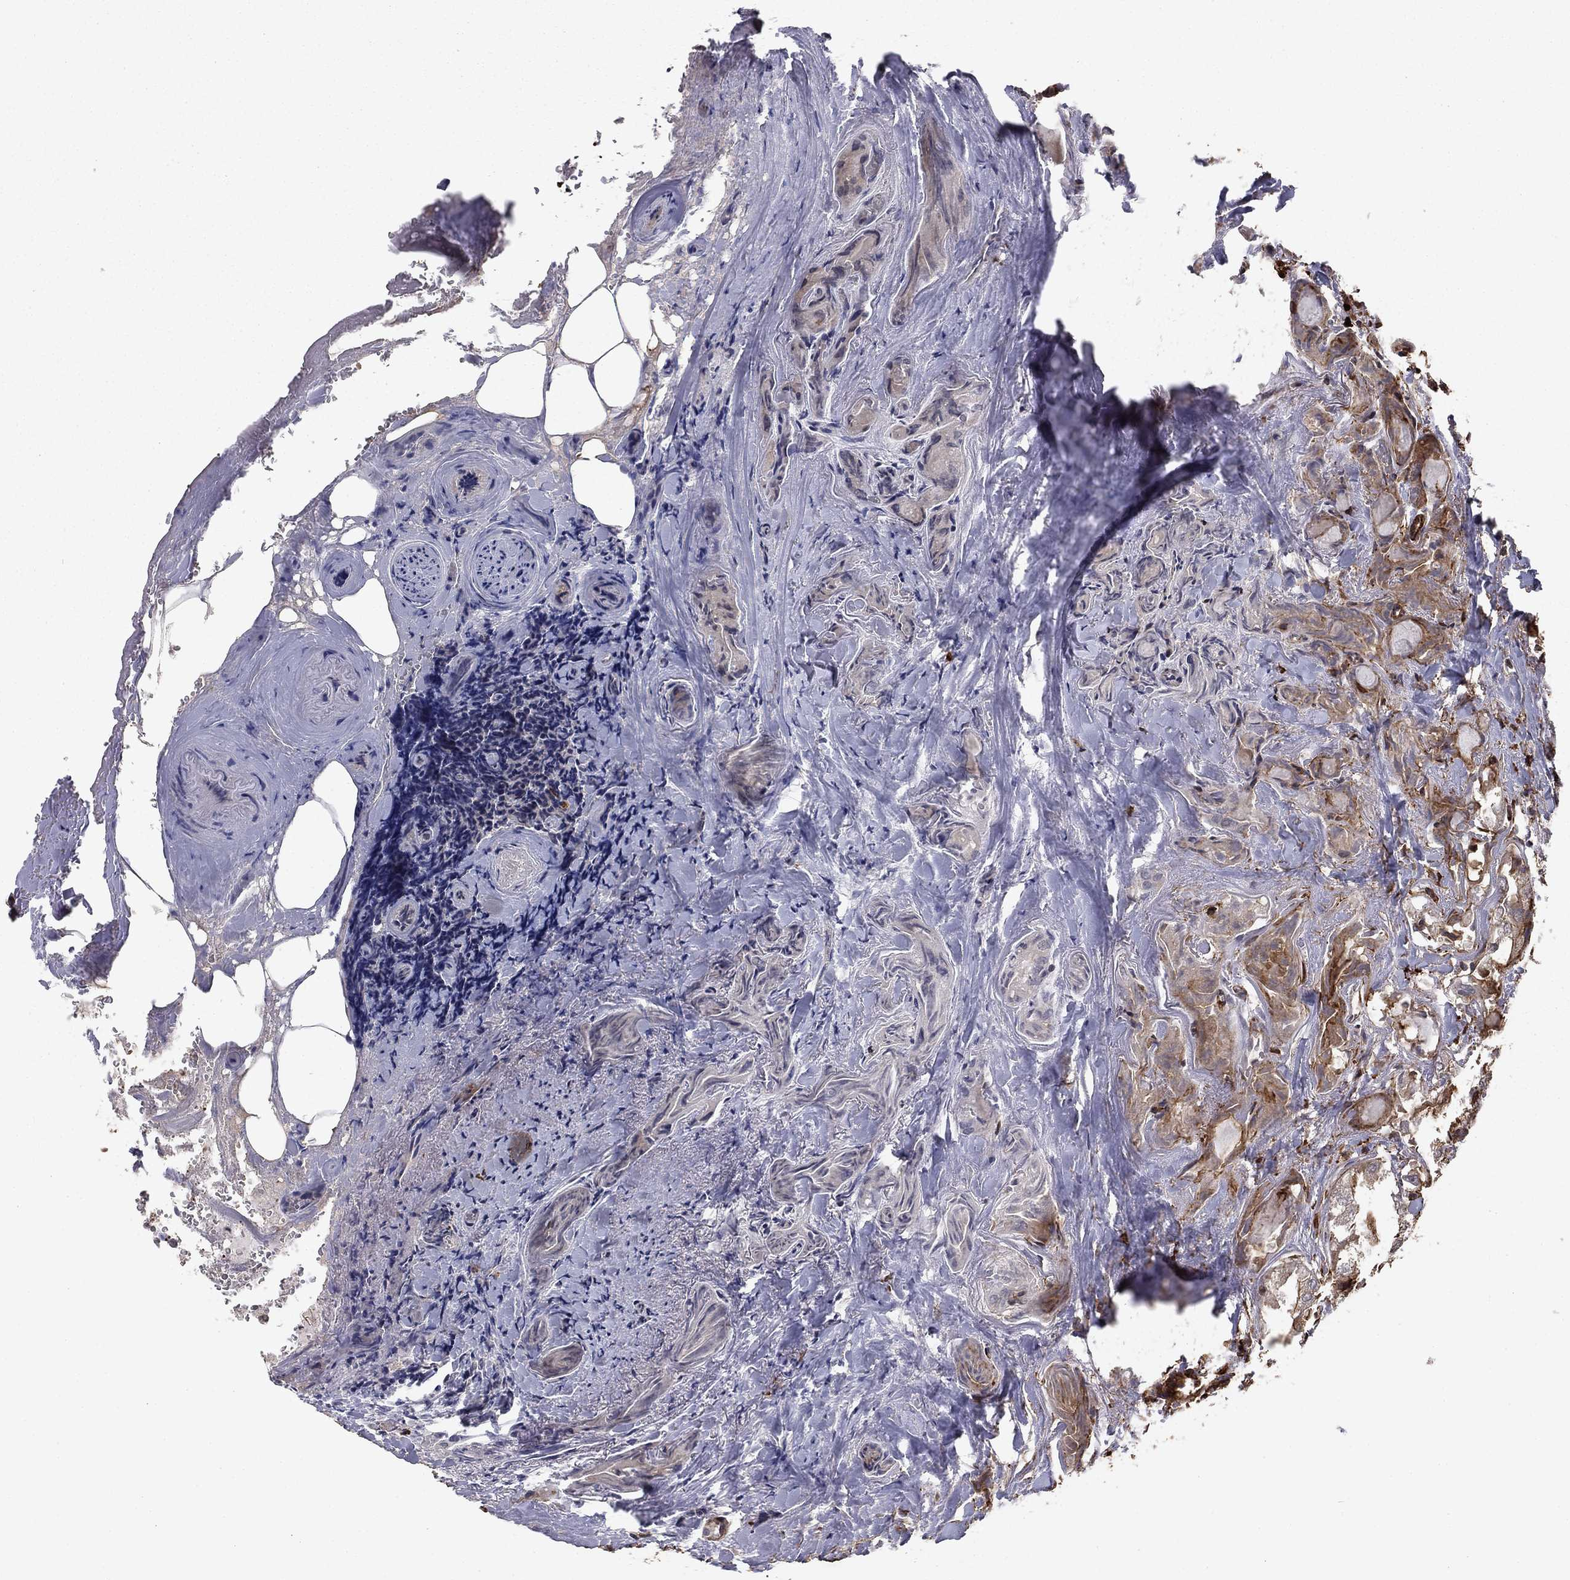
{"staining": {"intensity": "weak", "quantity": "25%-75%", "location": "cytoplasmic/membranous"}, "tissue": "thyroid cancer", "cell_type": "Tumor cells", "image_type": "cancer", "snomed": [{"axis": "morphology", "description": "Normal tissue, NOS"}, {"axis": "morphology", "description": "Papillary adenocarcinoma, NOS"}, {"axis": "topography", "description": "Thyroid gland"}], "caption": "Immunohistochemistry staining of thyroid papillary adenocarcinoma, which exhibits low levels of weak cytoplasmic/membranous staining in about 25%-75% of tumor cells indicating weak cytoplasmic/membranous protein expression. The staining was performed using DAB (3,3'-diaminobenzidine) (brown) for protein detection and nuclei were counterstained in hematoxylin (blue).", "gene": "HABP4", "patient": {"sex": "female", "age": 66}}